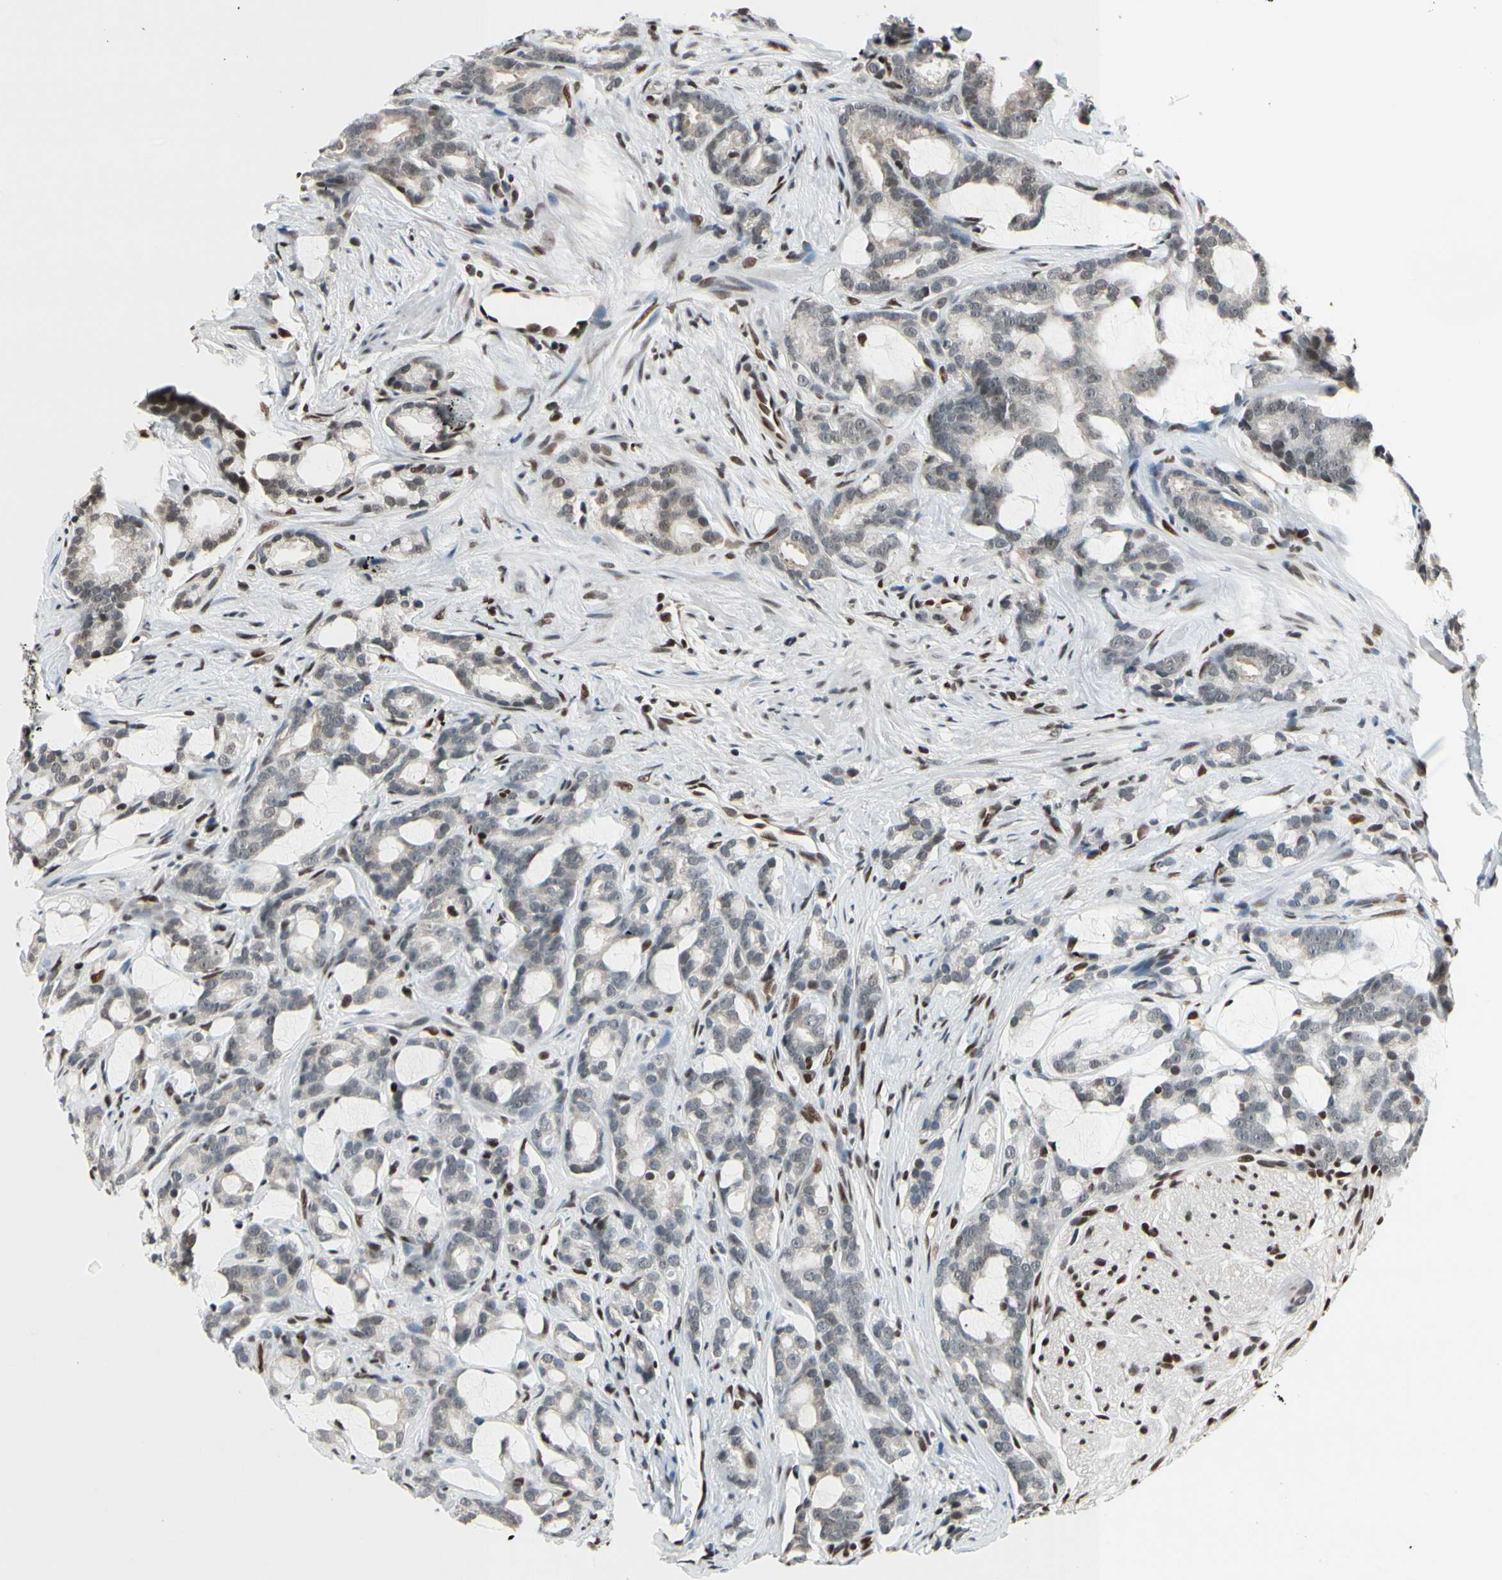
{"staining": {"intensity": "weak", "quantity": ">75%", "location": "nuclear"}, "tissue": "prostate cancer", "cell_type": "Tumor cells", "image_type": "cancer", "snomed": [{"axis": "morphology", "description": "Adenocarcinoma, Low grade"}, {"axis": "topography", "description": "Prostate"}], "caption": "Tumor cells exhibit low levels of weak nuclear staining in approximately >75% of cells in prostate cancer.", "gene": "RECQL", "patient": {"sex": "male", "age": 58}}